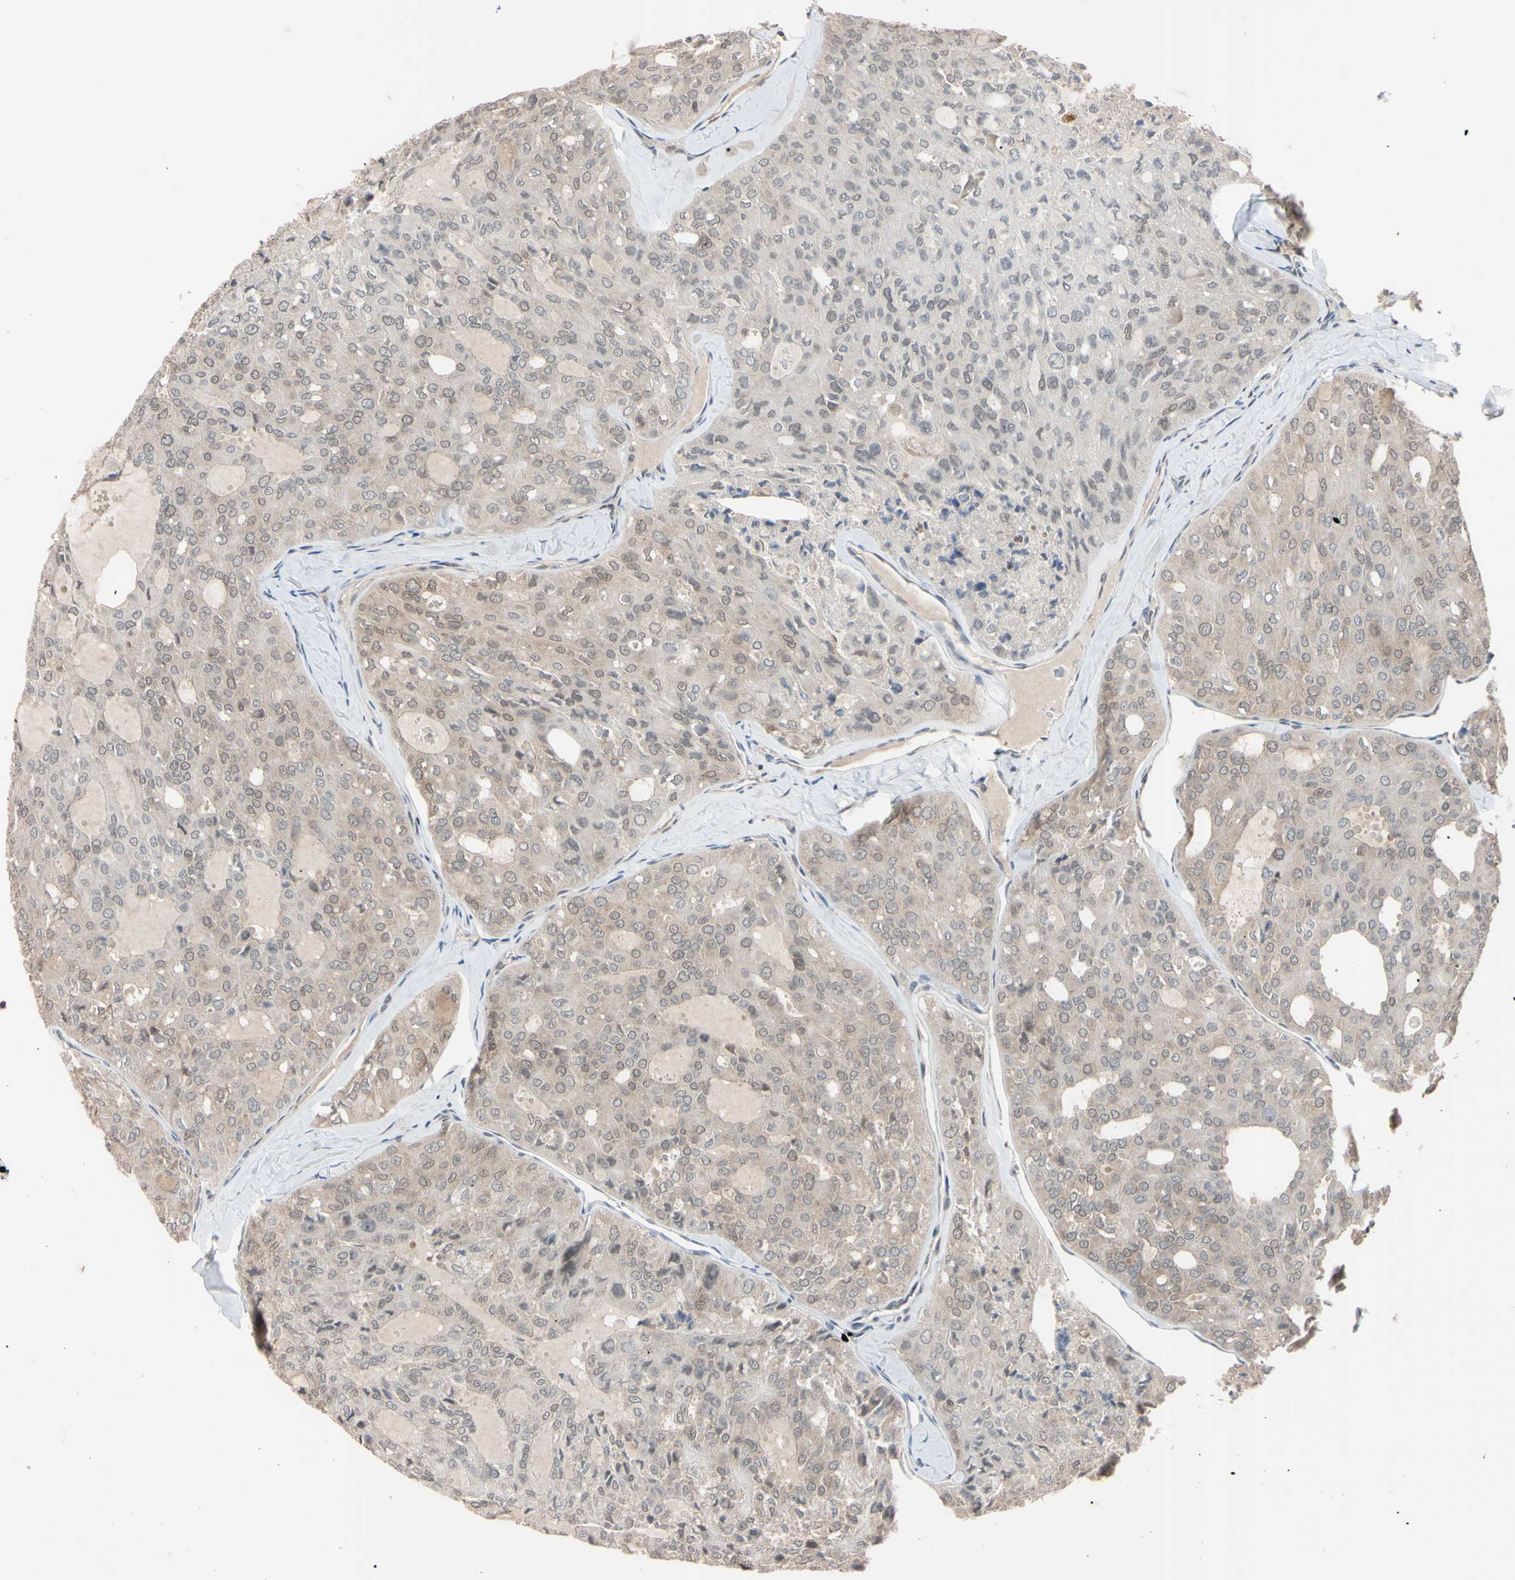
{"staining": {"intensity": "weak", "quantity": "25%-75%", "location": "cytoplasmic/membranous"}, "tissue": "thyroid cancer", "cell_type": "Tumor cells", "image_type": "cancer", "snomed": [{"axis": "morphology", "description": "Follicular adenoma carcinoma, NOS"}, {"axis": "topography", "description": "Thyroid gland"}], "caption": "Follicular adenoma carcinoma (thyroid) stained with IHC demonstrates weak cytoplasmic/membranous expression in approximately 25%-75% of tumor cells.", "gene": "UBE2I", "patient": {"sex": "male", "age": 75}}